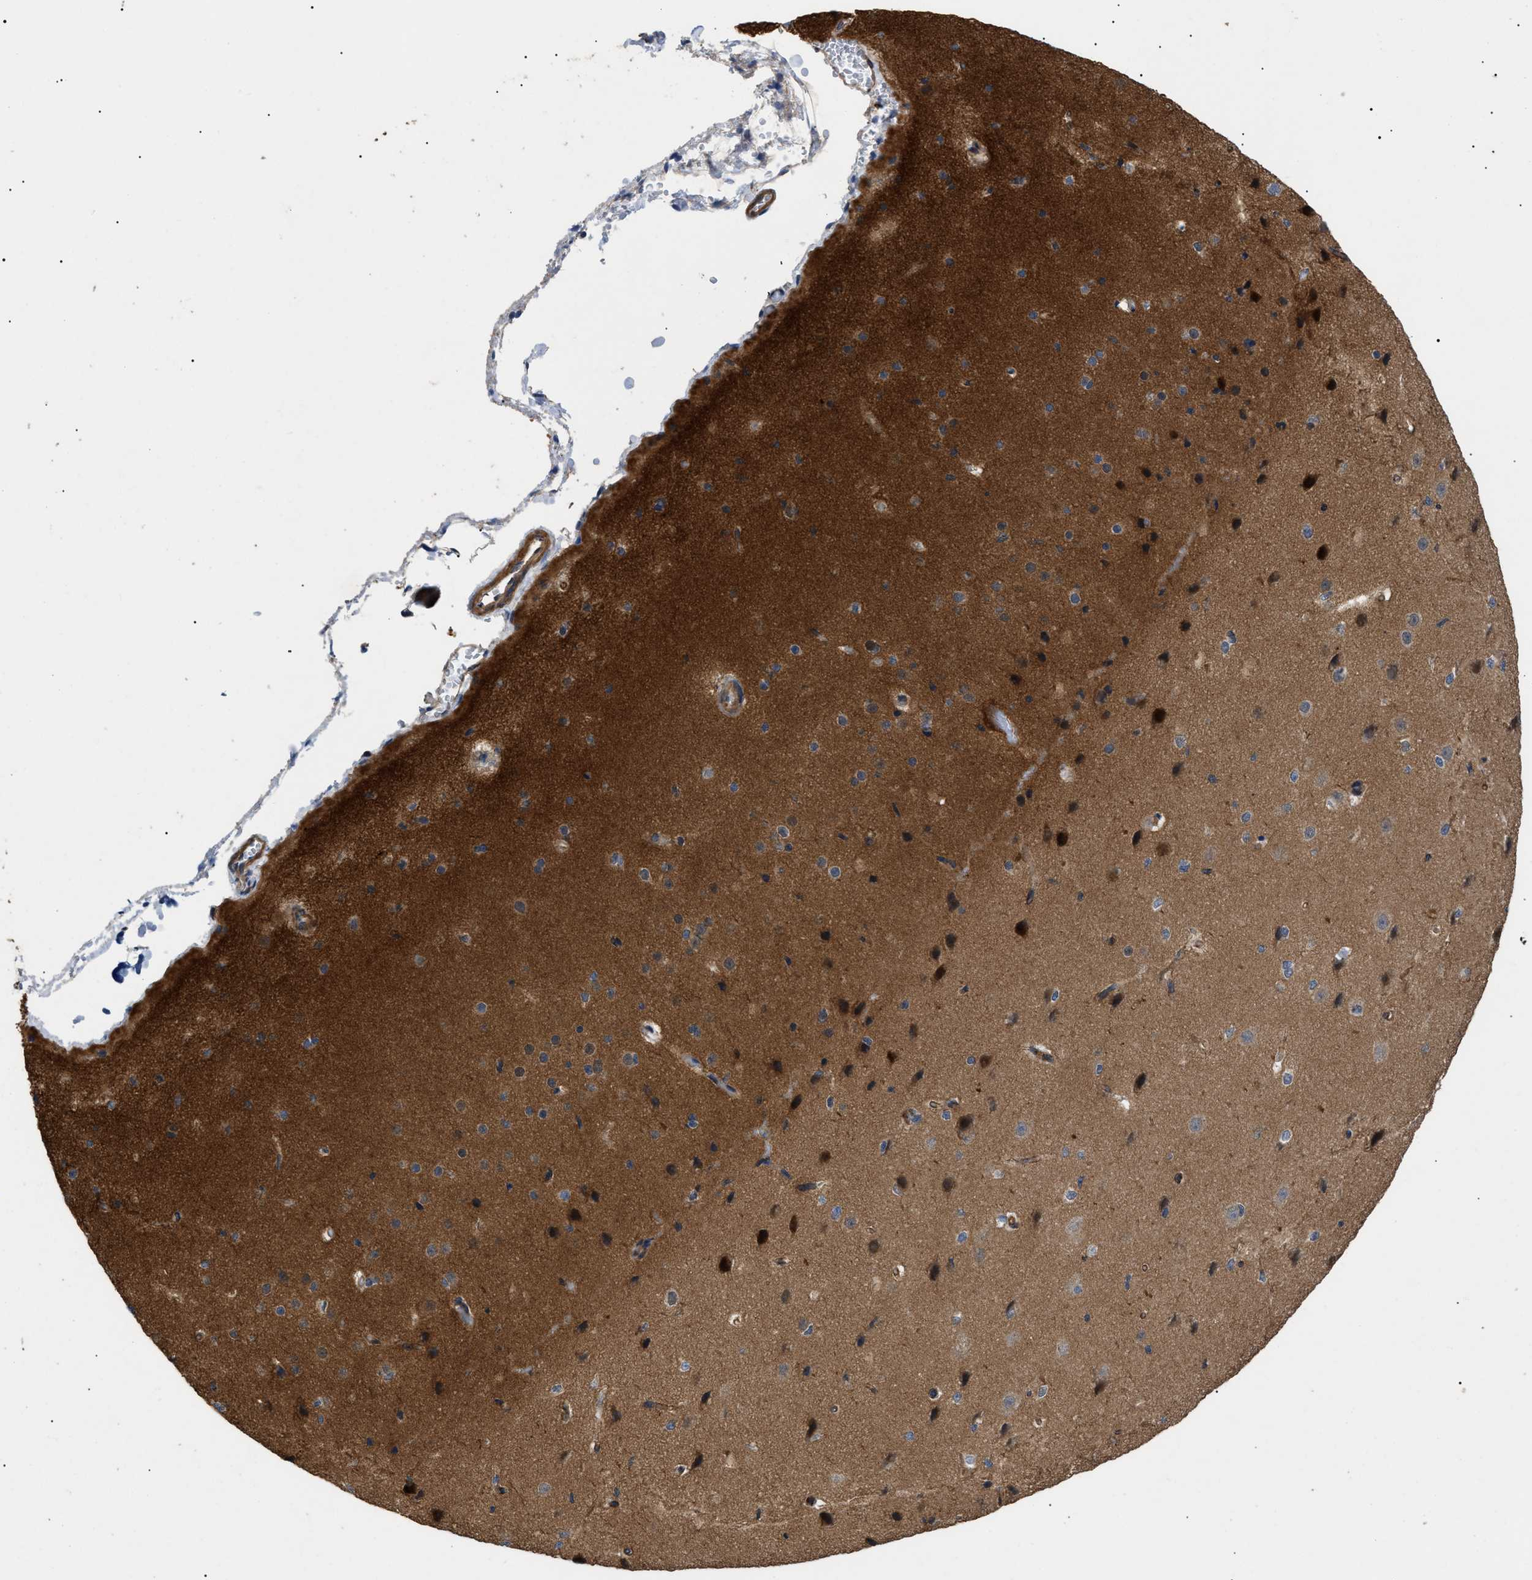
{"staining": {"intensity": "negative", "quantity": "none", "location": "none"}, "tissue": "cerebral cortex", "cell_type": "Endothelial cells", "image_type": "normal", "snomed": [{"axis": "morphology", "description": "Normal tissue, NOS"}, {"axis": "morphology", "description": "Developmental malformation"}, {"axis": "topography", "description": "Cerebral cortex"}], "caption": "A micrograph of human cerebral cortex is negative for staining in endothelial cells. (Stains: DAB immunohistochemistry with hematoxylin counter stain, Microscopy: brightfield microscopy at high magnification).", "gene": "CRCP", "patient": {"sex": "female", "age": 30}}